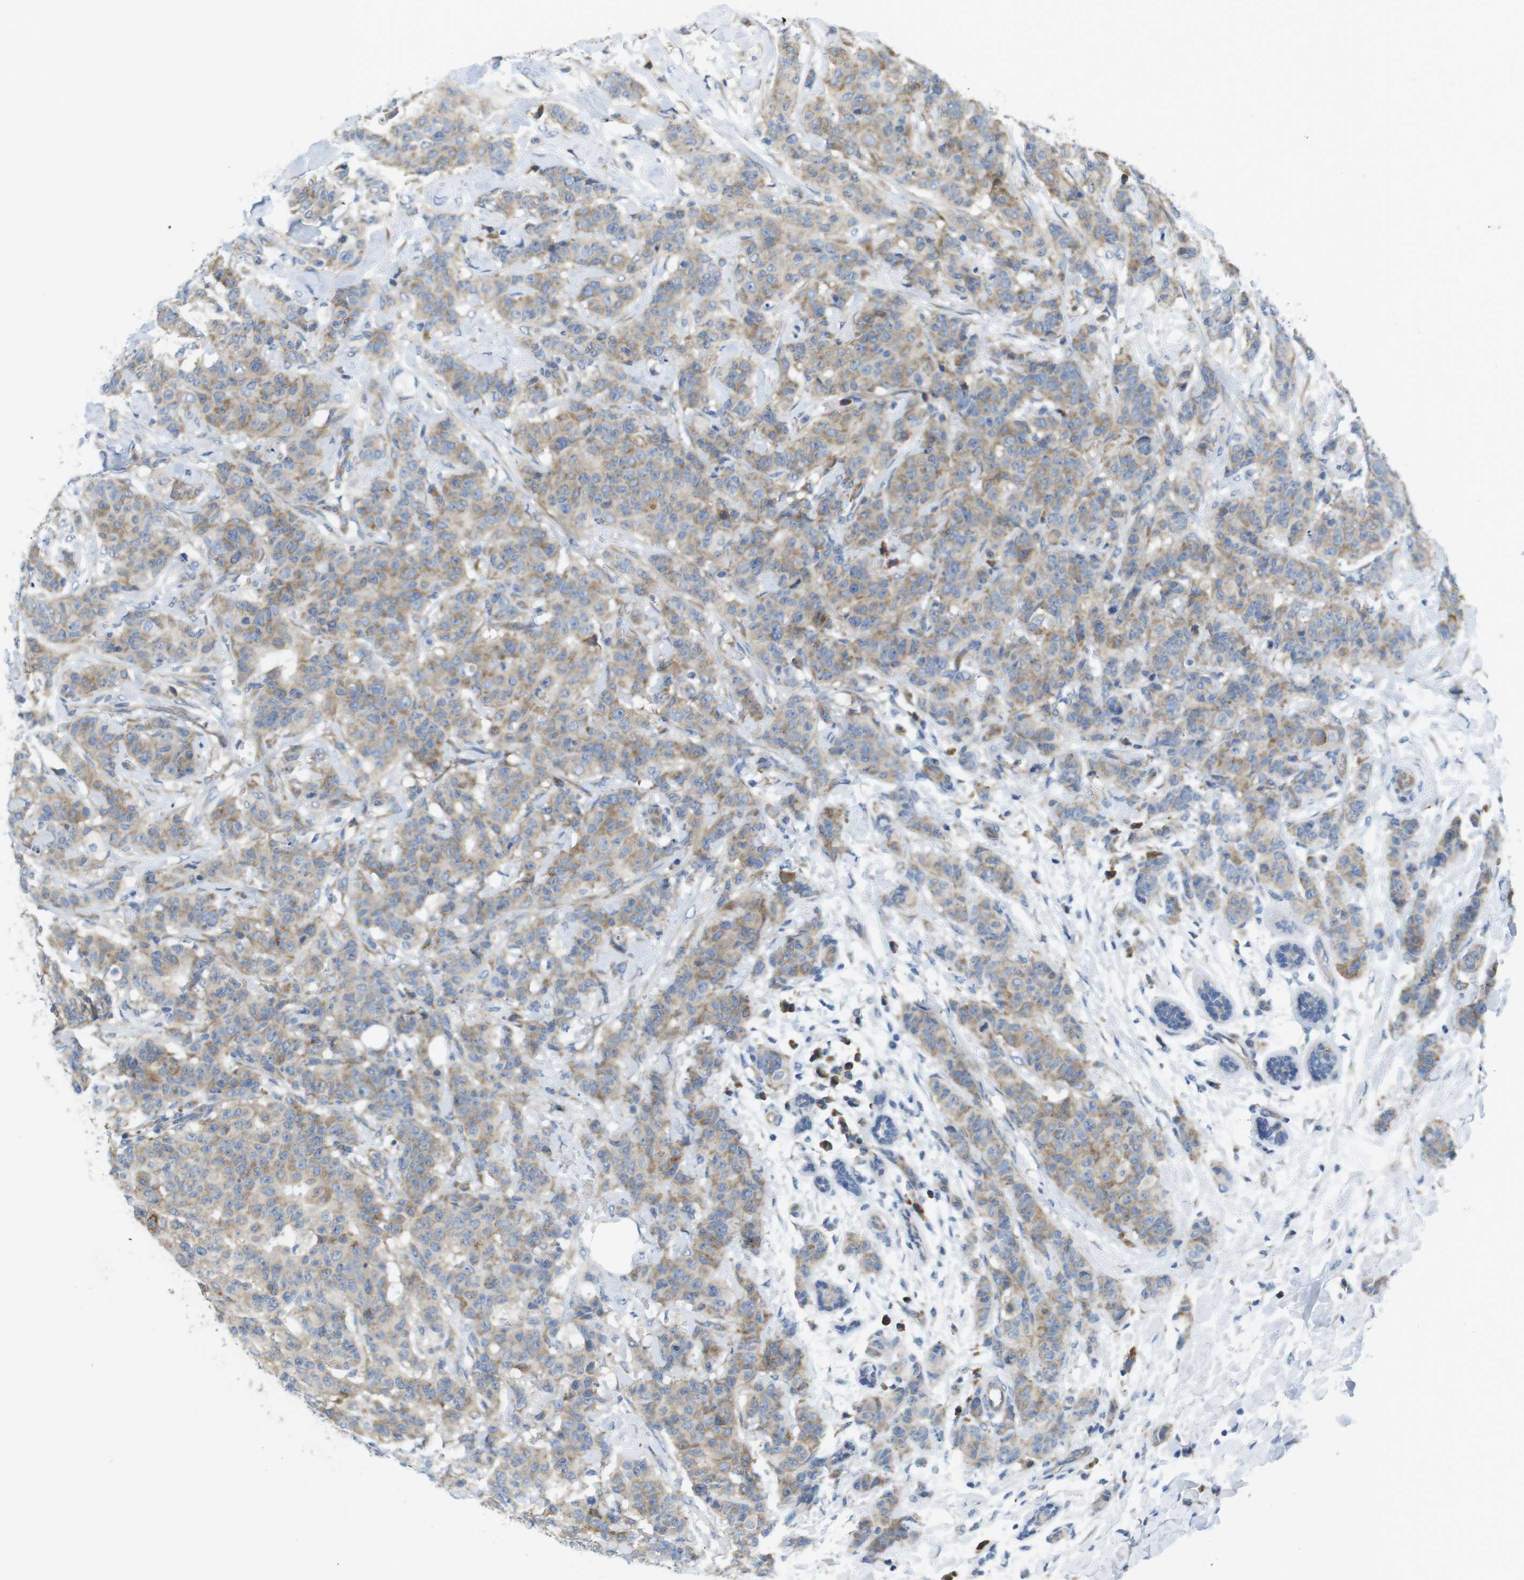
{"staining": {"intensity": "moderate", "quantity": ">75%", "location": "cytoplasmic/membranous"}, "tissue": "breast cancer", "cell_type": "Tumor cells", "image_type": "cancer", "snomed": [{"axis": "morphology", "description": "Normal tissue, NOS"}, {"axis": "morphology", "description": "Duct carcinoma"}, {"axis": "topography", "description": "Breast"}], "caption": "Breast cancer (invasive ductal carcinoma) stained with a brown dye demonstrates moderate cytoplasmic/membranous positive staining in about >75% of tumor cells.", "gene": "TMEM234", "patient": {"sex": "female", "age": 40}}